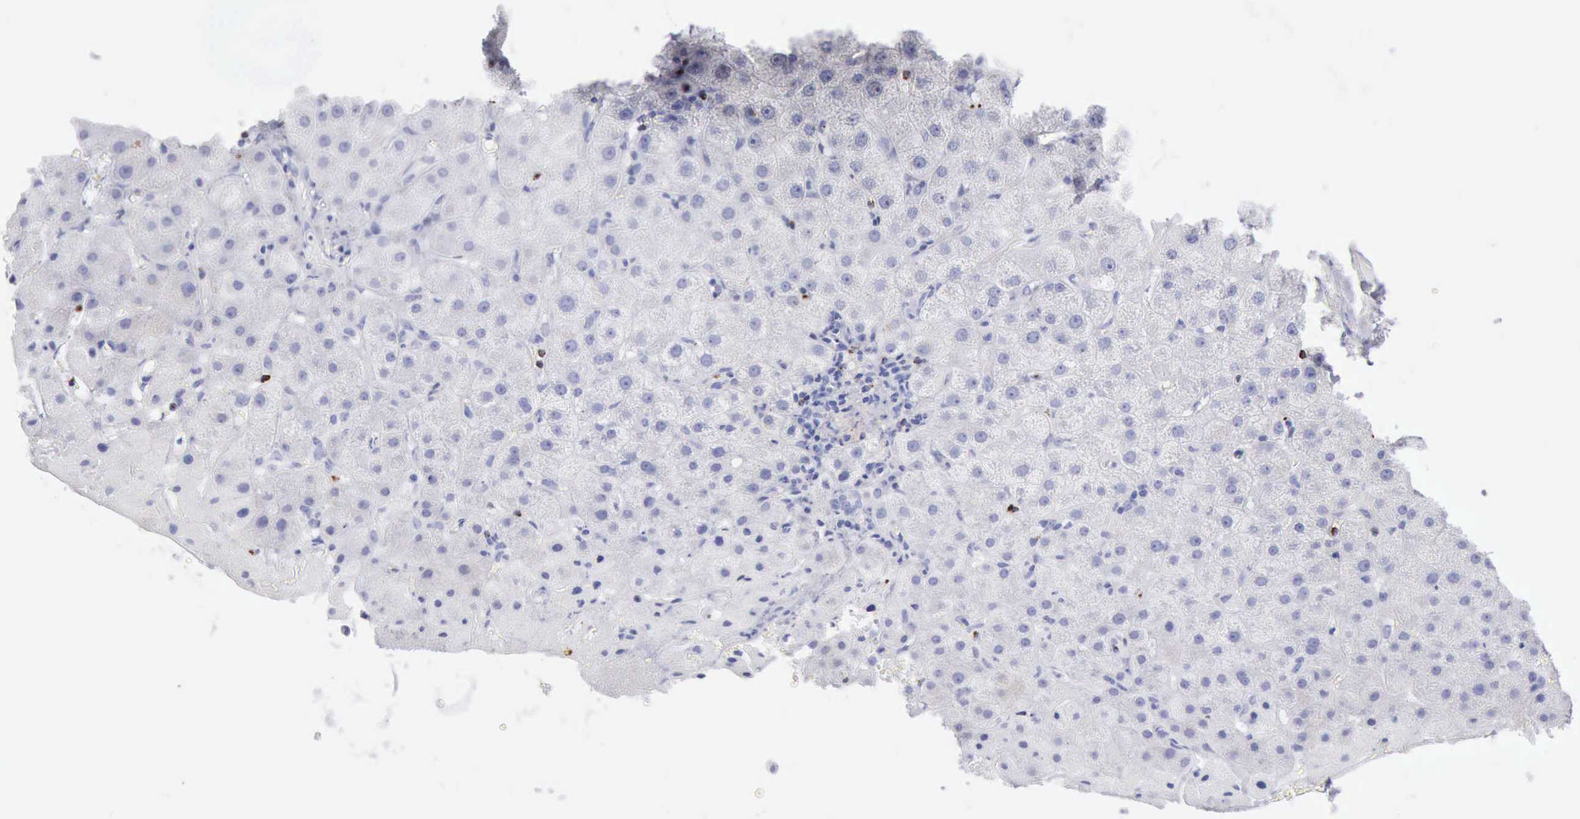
{"staining": {"intensity": "negative", "quantity": "none", "location": "none"}, "tissue": "liver cancer", "cell_type": "Tumor cells", "image_type": "cancer", "snomed": [{"axis": "morphology", "description": "Cholangiocarcinoma"}, {"axis": "topography", "description": "Liver"}], "caption": "DAB (3,3'-diaminobenzidine) immunohistochemical staining of human liver cancer displays no significant expression in tumor cells.", "gene": "GZMB", "patient": {"sex": "female", "age": 79}}